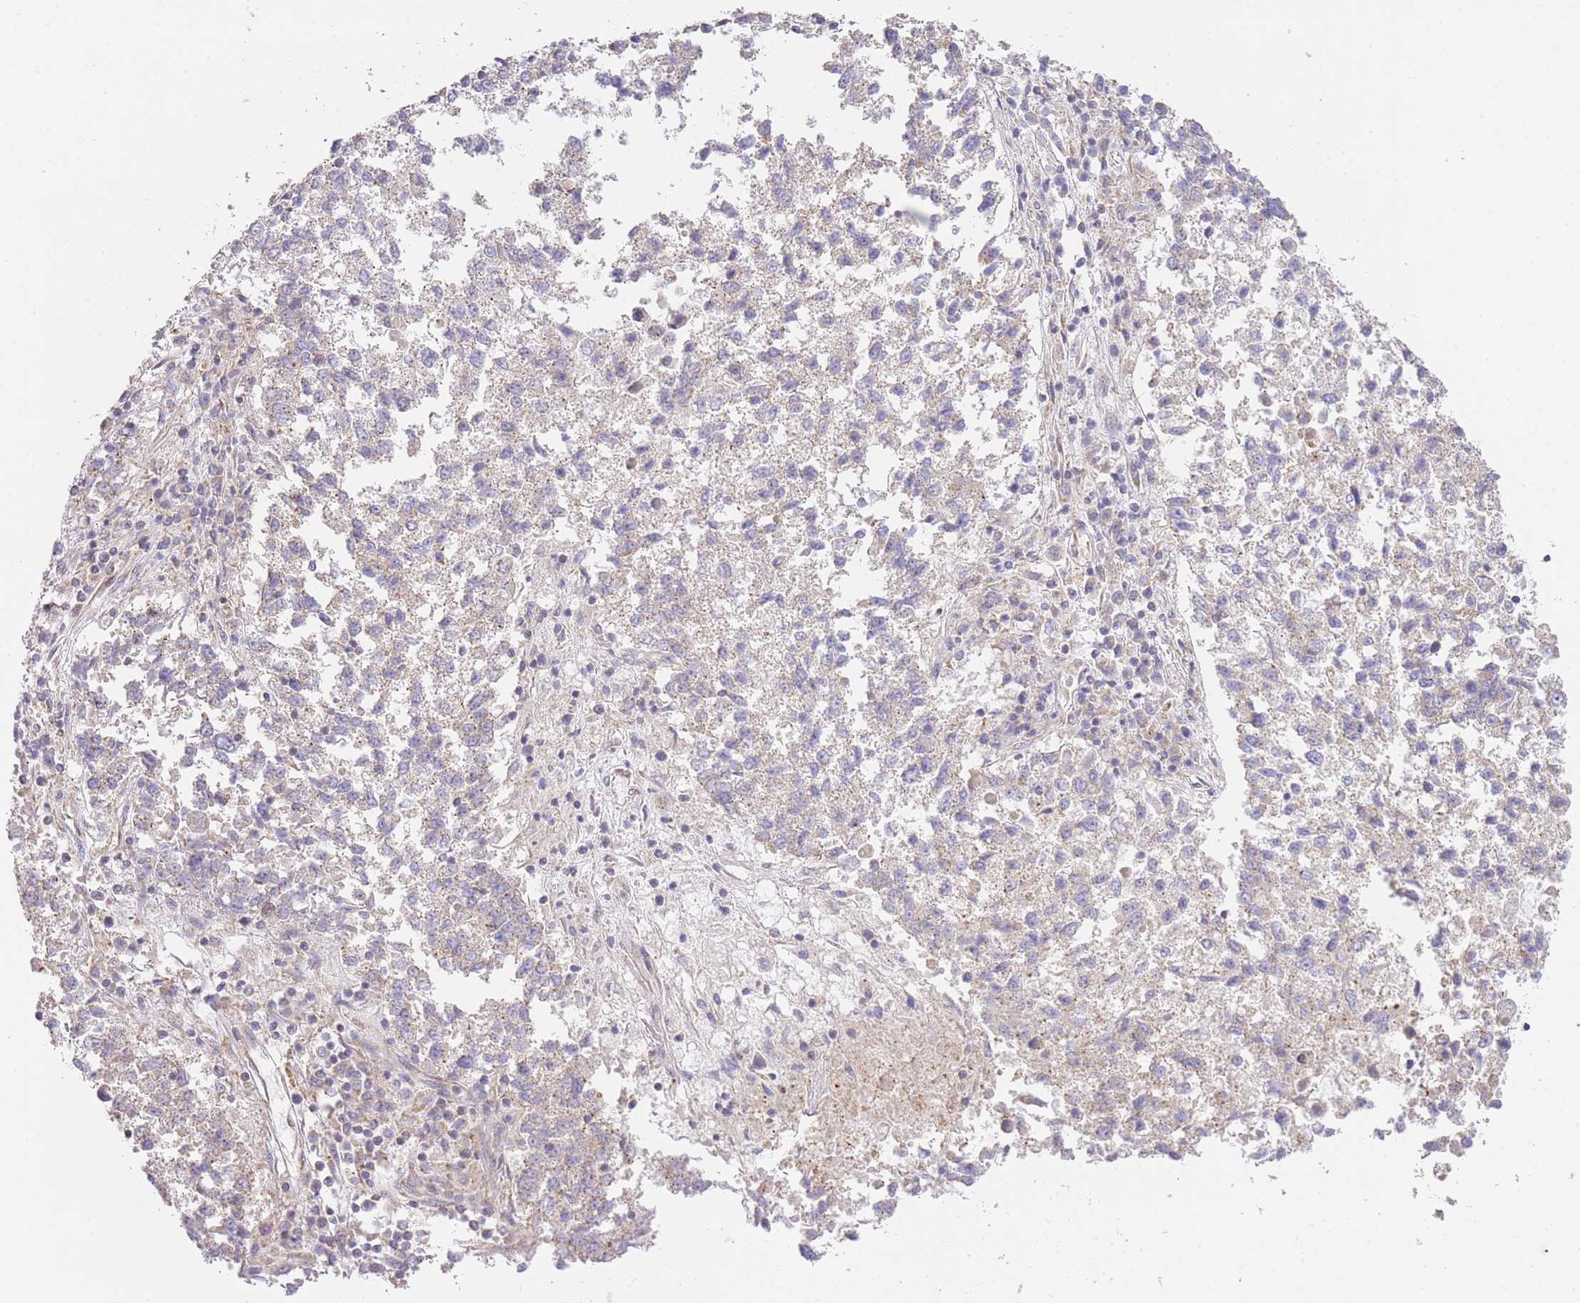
{"staining": {"intensity": "weak", "quantity": ">75%", "location": "cytoplasmic/membranous"}, "tissue": "lung cancer", "cell_type": "Tumor cells", "image_type": "cancer", "snomed": [{"axis": "morphology", "description": "Squamous cell carcinoma, NOS"}, {"axis": "topography", "description": "Lung"}], "caption": "Protein expression analysis of human lung cancer (squamous cell carcinoma) reveals weak cytoplasmic/membranous expression in approximately >75% of tumor cells.", "gene": "CTBP1", "patient": {"sex": "male", "age": 73}}